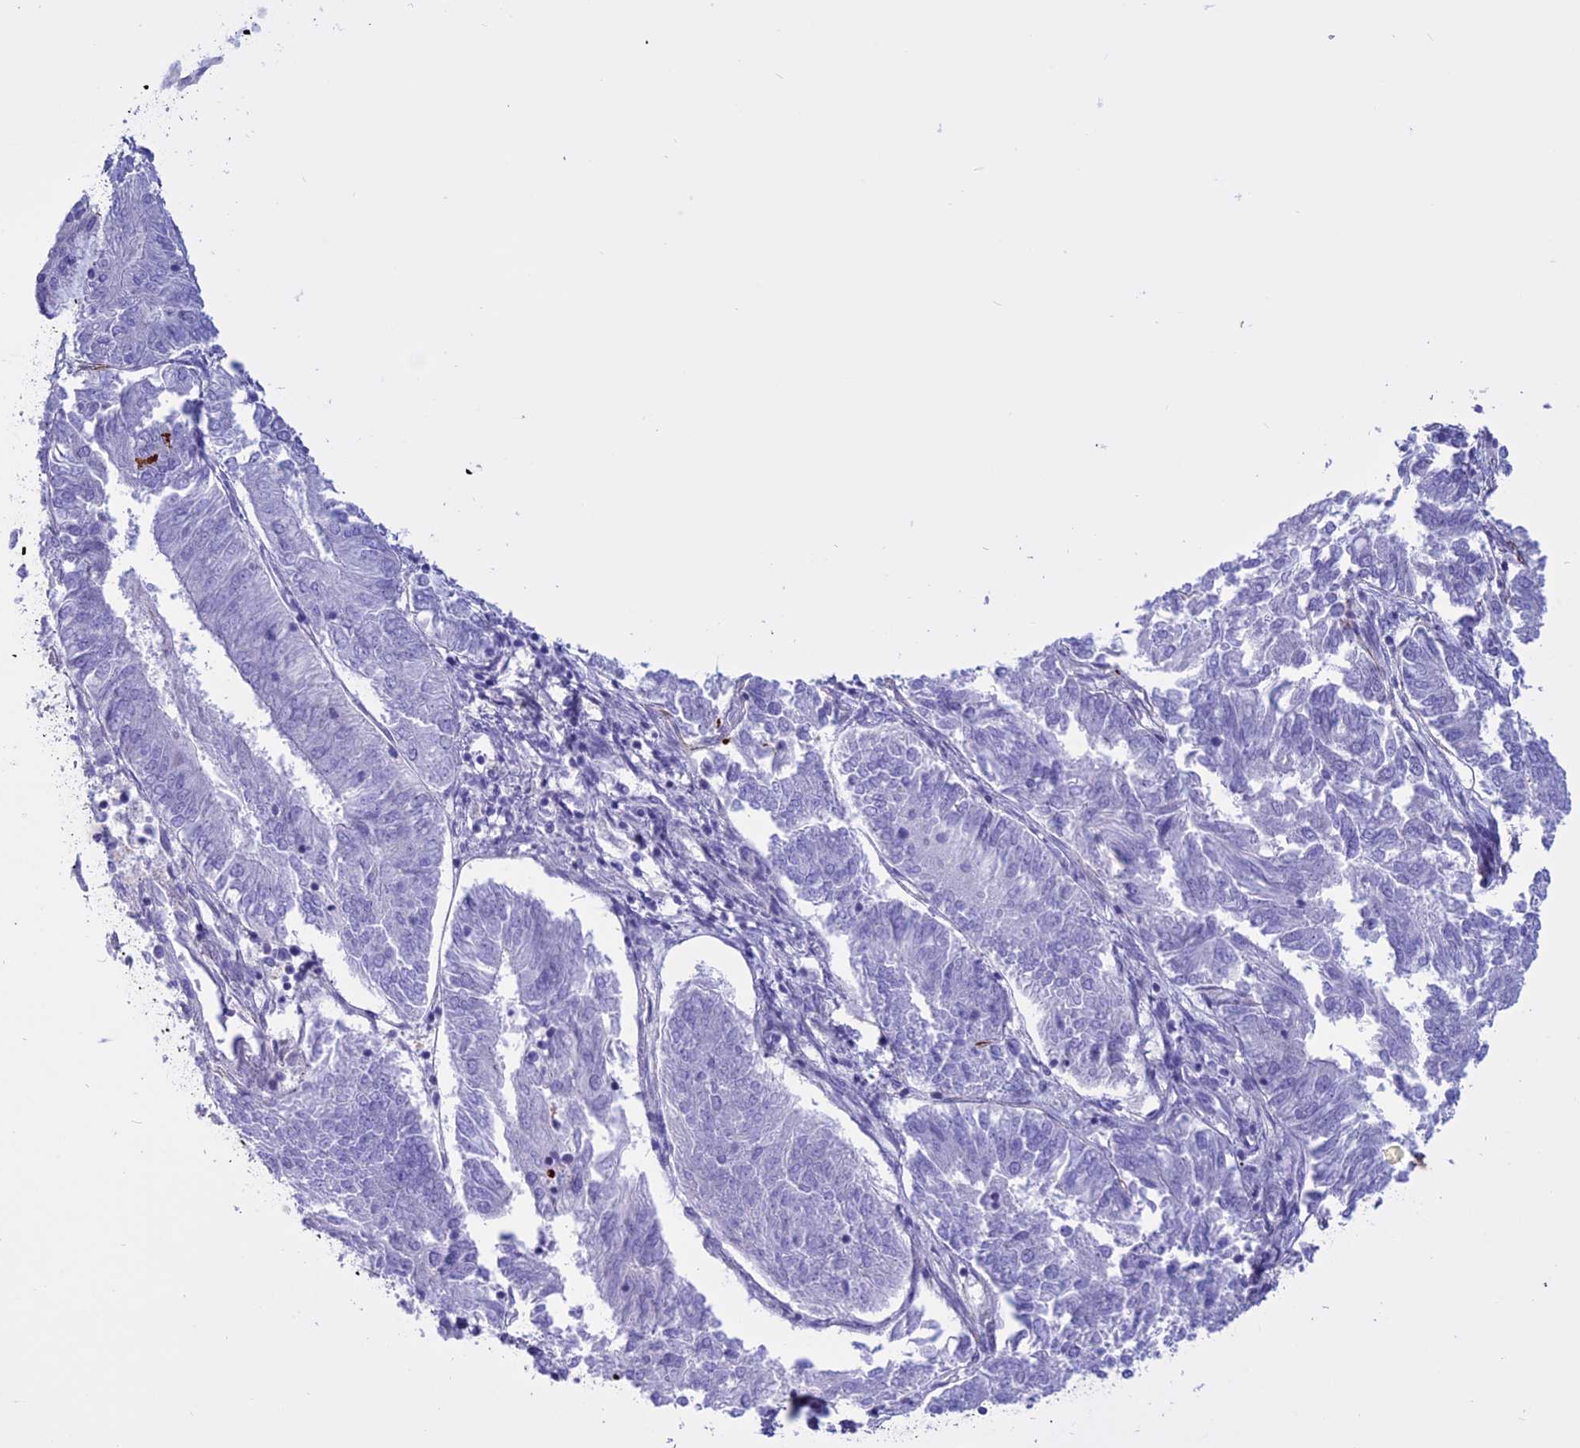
{"staining": {"intensity": "negative", "quantity": "none", "location": "none"}, "tissue": "endometrial cancer", "cell_type": "Tumor cells", "image_type": "cancer", "snomed": [{"axis": "morphology", "description": "Adenocarcinoma, NOS"}, {"axis": "topography", "description": "Endometrium"}], "caption": "Human endometrial adenocarcinoma stained for a protein using IHC demonstrates no positivity in tumor cells.", "gene": "SPHKAP", "patient": {"sex": "female", "age": 58}}